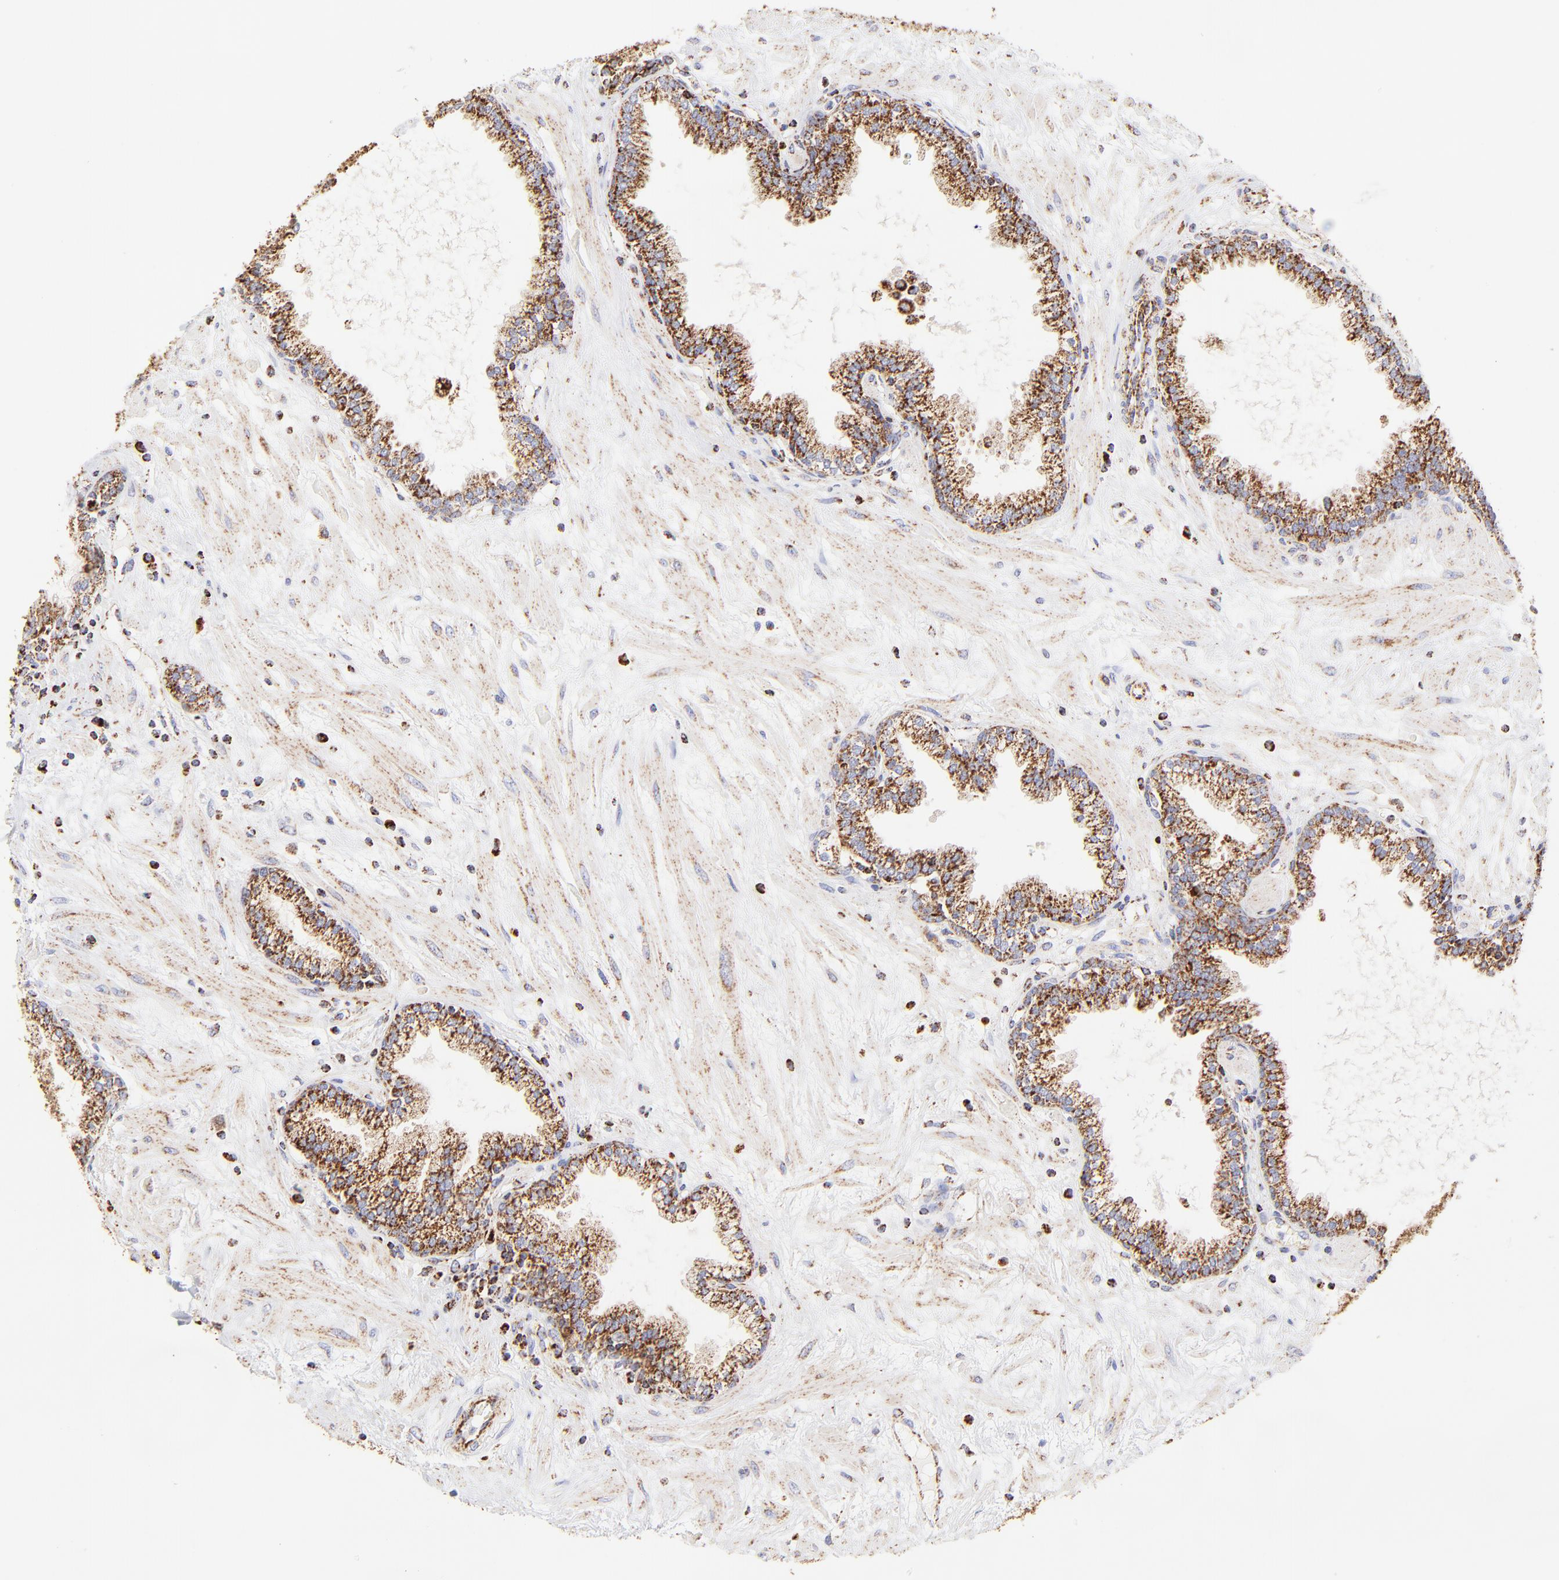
{"staining": {"intensity": "moderate", "quantity": ">75%", "location": "cytoplasmic/membranous"}, "tissue": "prostate", "cell_type": "Glandular cells", "image_type": "normal", "snomed": [{"axis": "morphology", "description": "Normal tissue, NOS"}, {"axis": "topography", "description": "Prostate"}], "caption": "Protein expression analysis of unremarkable human prostate reveals moderate cytoplasmic/membranous positivity in approximately >75% of glandular cells. Ihc stains the protein of interest in brown and the nuclei are stained blue.", "gene": "ECH1", "patient": {"sex": "male", "age": 64}}